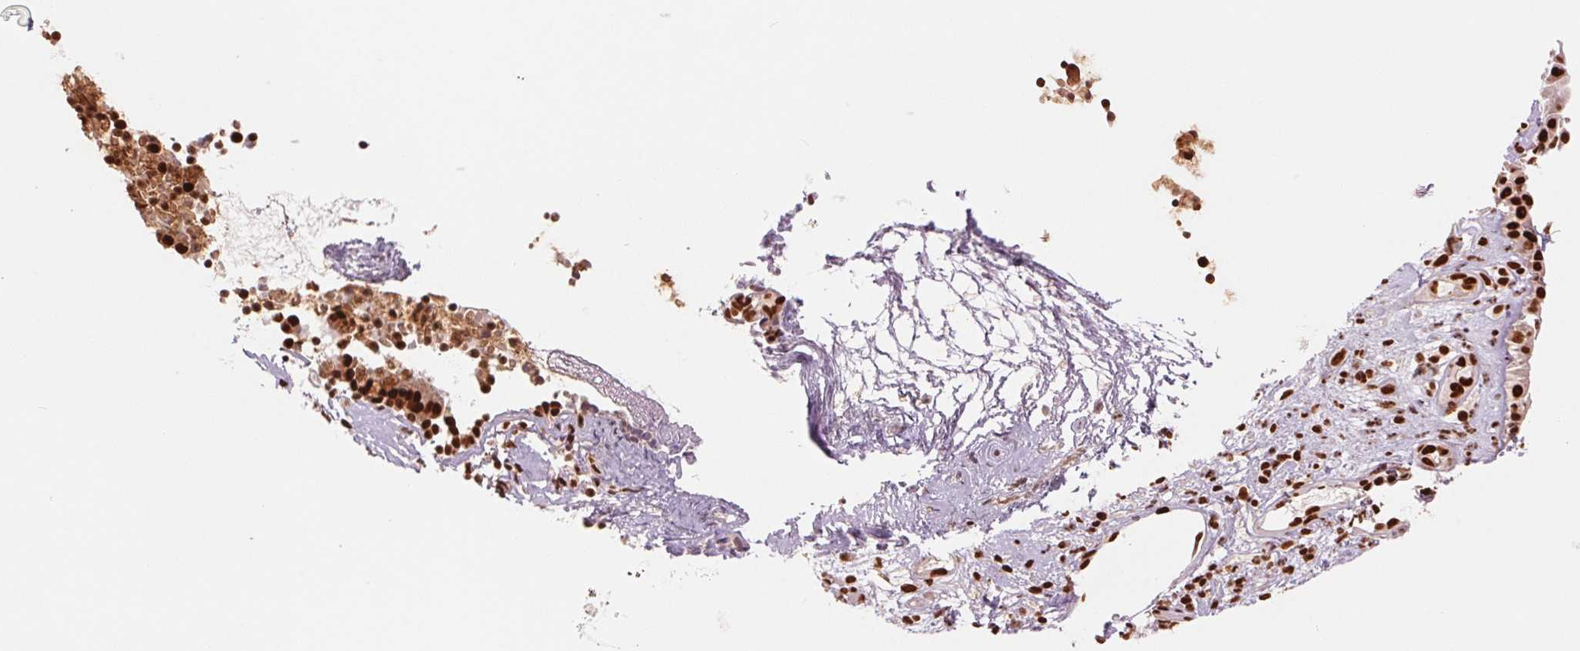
{"staining": {"intensity": "strong", "quantity": ">75%", "location": "nuclear"}, "tissue": "nasopharynx", "cell_type": "Respiratory epithelial cells", "image_type": "normal", "snomed": [{"axis": "morphology", "description": "Normal tissue, NOS"}, {"axis": "topography", "description": "Nasopharynx"}], "caption": "Unremarkable nasopharynx demonstrates strong nuclear expression in about >75% of respiratory epithelial cells, visualized by immunohistochemistry. (brown staining indicates protein expression, while blue staining denotes nuclei).", "gene": "TTLL9", "patient": {"sex": "male", "age": 24}}